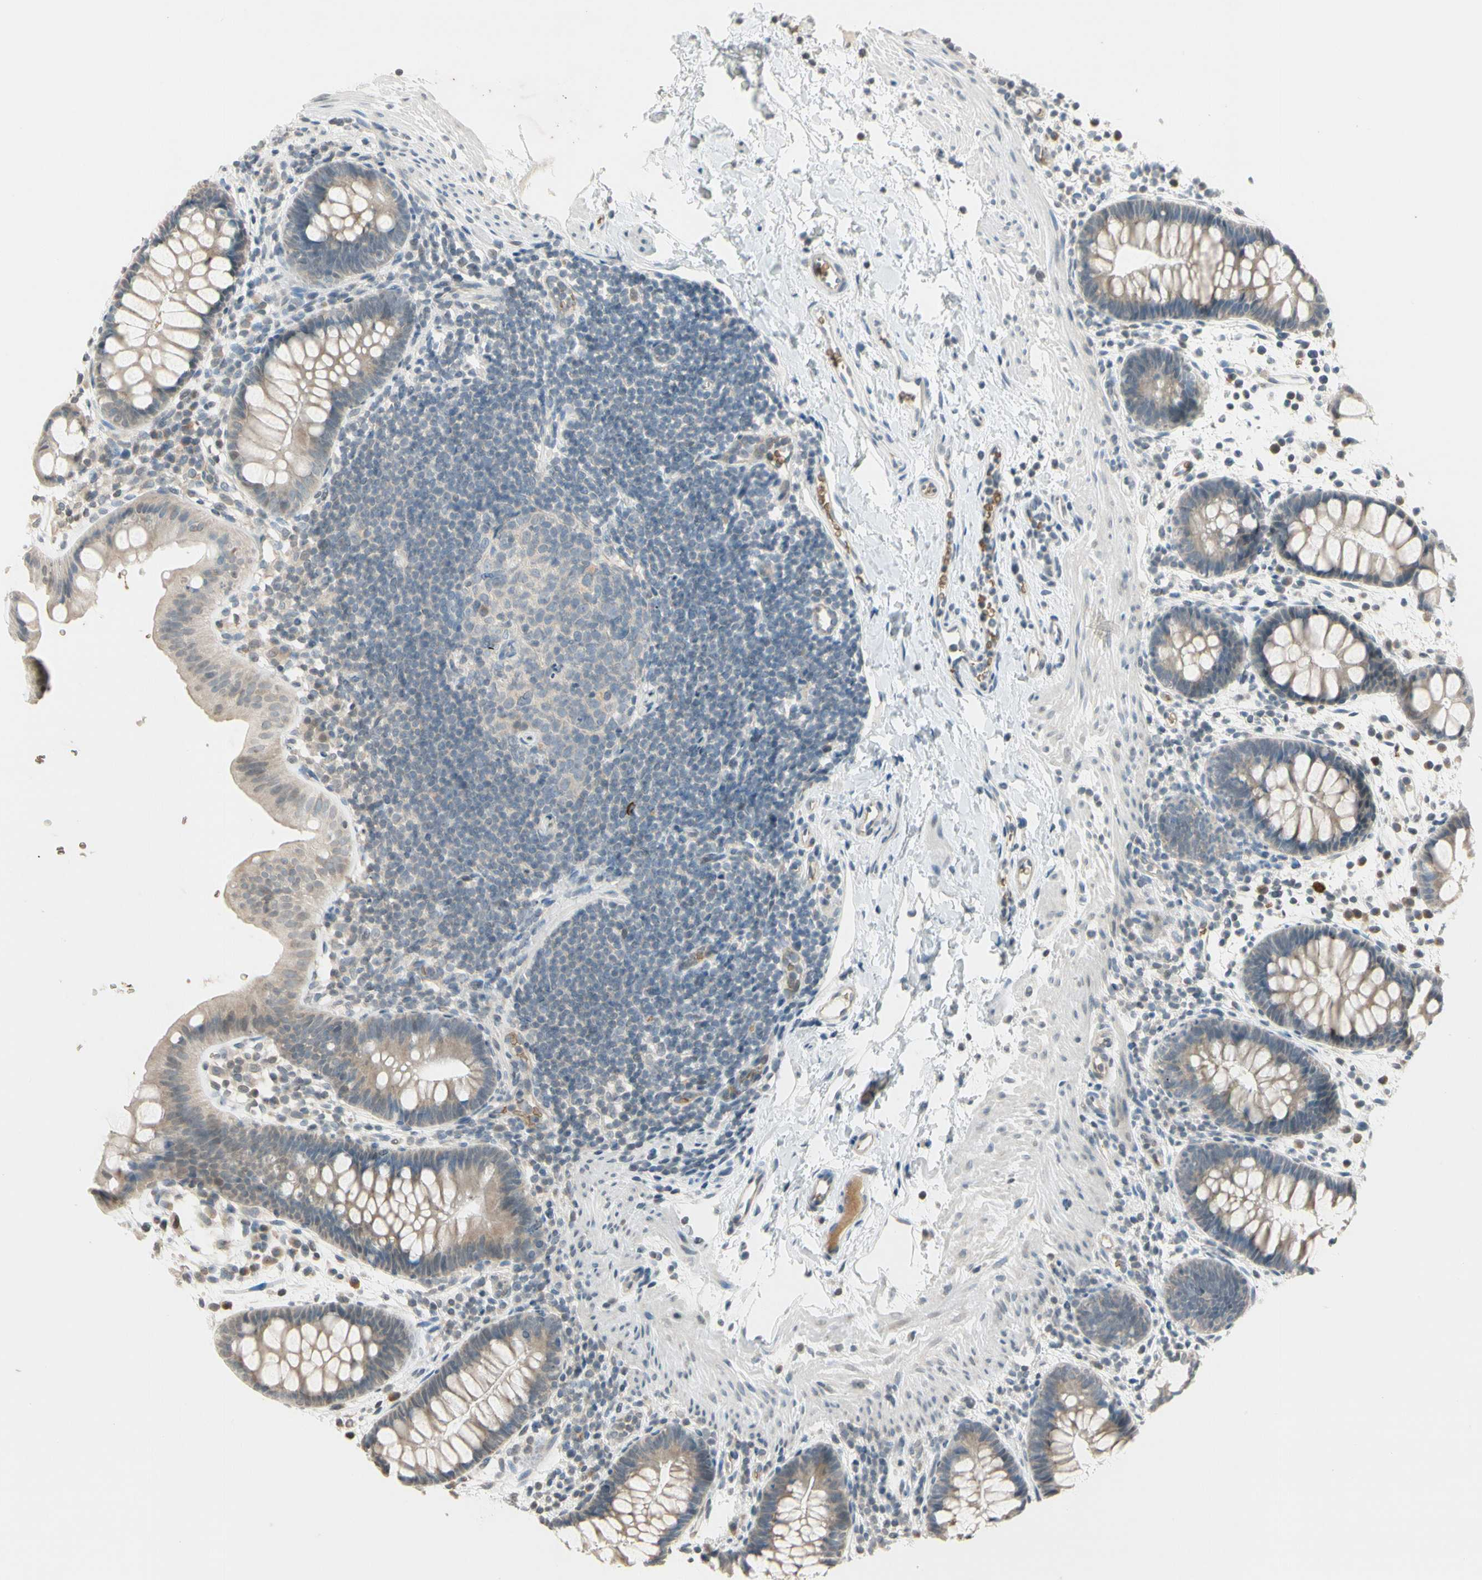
{"staining": {"intensity": "weak", "quantity": ">75%", "location": "cytoplasmic/membranous"}, "tissue": "rectum", "cell_type": "Glandular cells", "image_type": "normal", "snomed": [{"axis": "morphology", "description": "Normal tissue, NOS"}, {"axis": "topography", "description": "Rectum"}], "caption": "Normal rectum displays weak cytoplasmic/membranous staining in about >75% of glandular cells.", "gene": "GYPC", "patient": {"sex": "female", "age": 24}}